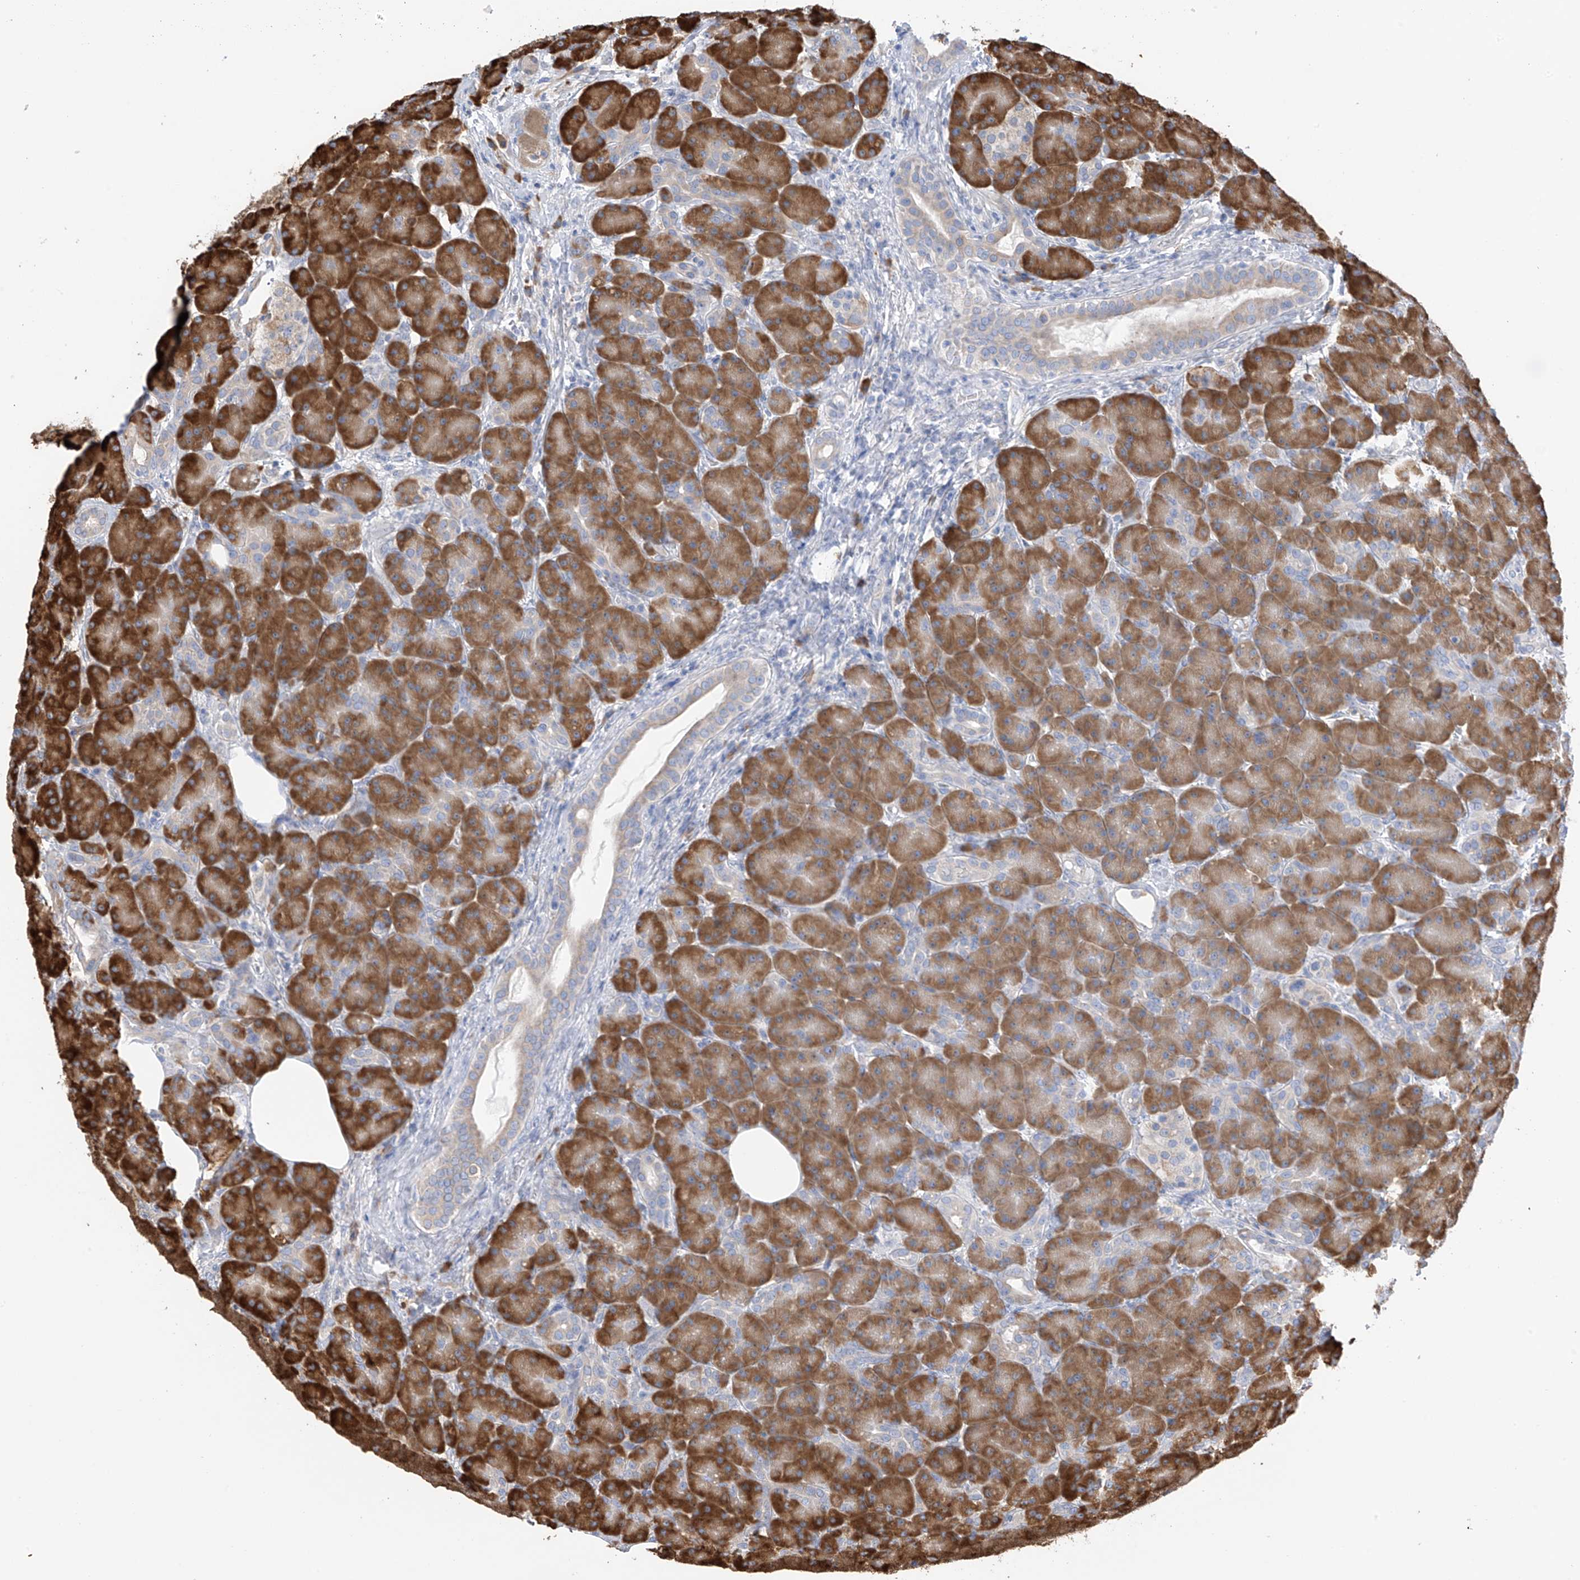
{"staining": {"intensity": "moderate", "quantity": ">75%", "location": "cytoplasmic/membranous"}, "tissue": "pancreas", "cell_type": "Exocrine glandular cells", "image_type": "normal", "snomed": [{"axis": "morphology", "description": "Normal tissue, NOS"}, {"axis": "topography", "description": "Pancreas"}], "caption": "The micrograph reveals immunohistochemical staining of unremarkable pancreas. There is moderate cytoplasmic/membranous positivity is appreciated in about >75% of exocrine glandular cells.", "gene": "REC8", "patient": {"sex": "male", "age": 63}}